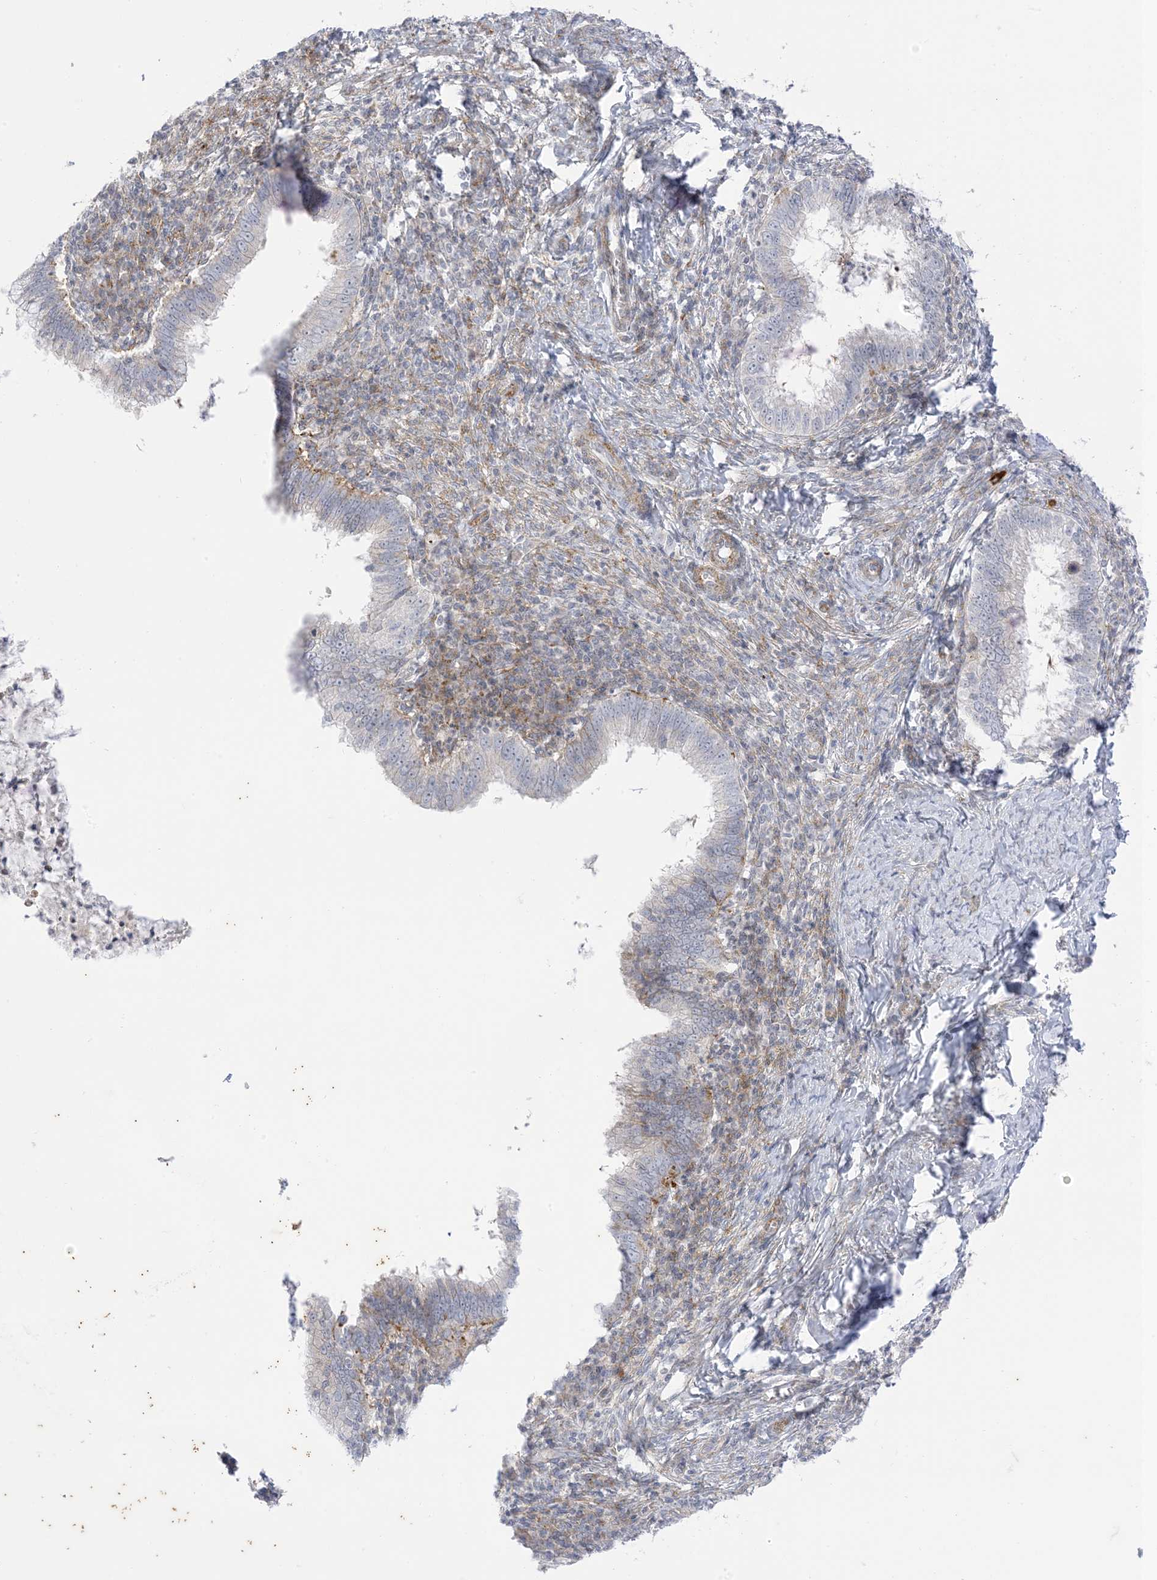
{"staining": {"intensity": "weak", "quantity": "<25%", "location": "cytoplasmic/membranous"}, "tissue": "cervical cancer", "cell_type": "Tumor cells", "image_type": "cancer", "snomed": [{"axis": "morphology", "description": "Adenocarcinoma, NOS"}, {"axis": "topography", "description": "Cervix"}], "caption": "Cervical adenocarcinoma was stained to show a protein in brown. There is no significant staining in tumor cells.", "gene": "RAC1", "patient": {"sex": "female", "age": 36}}